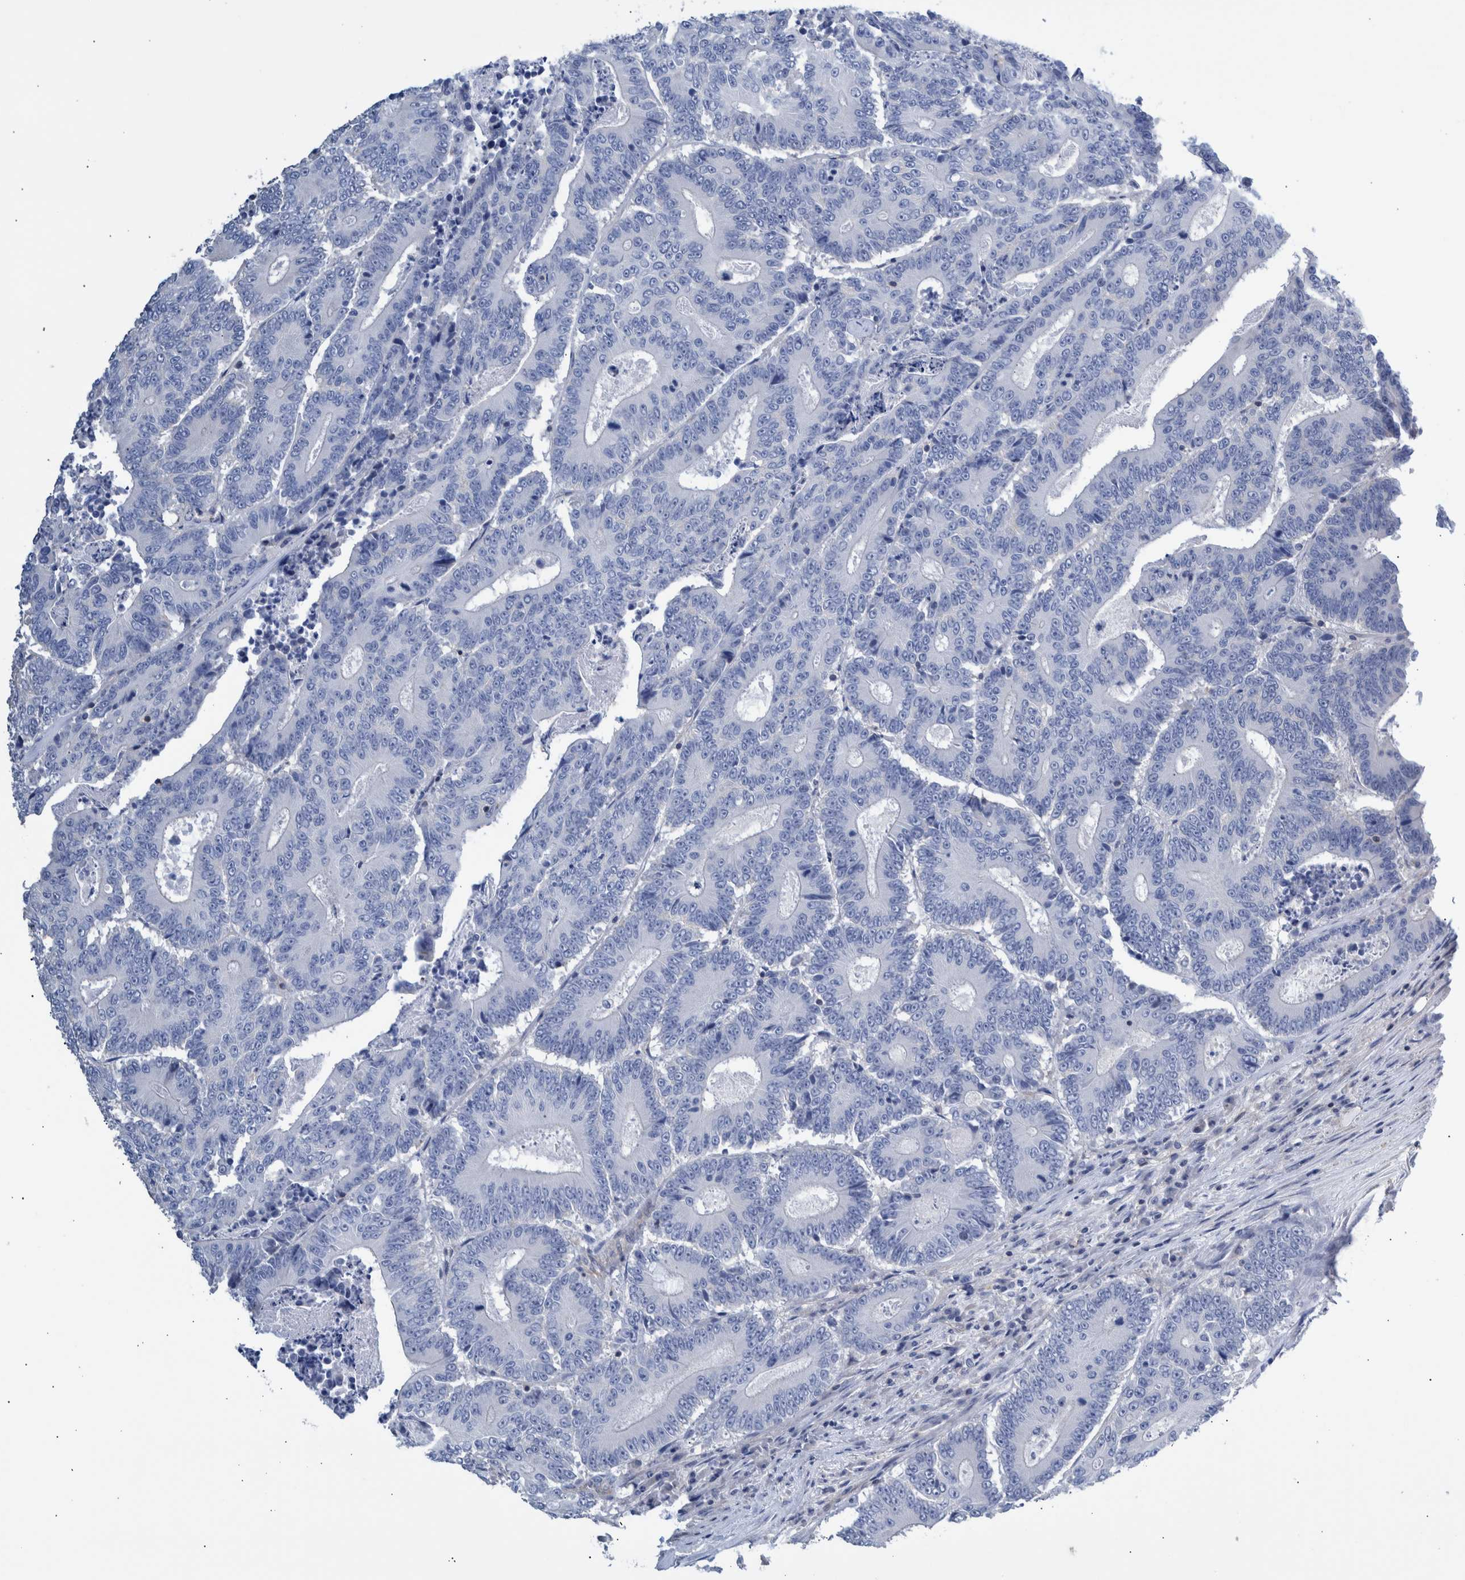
{"staining": {"intensity": "negative", "quantity": "none", "location": "none"}, "tissue": "colorectal cancer", "cell_type": "Tumor cells", "image_type": "cancer", "snomed": [{"axis": "morphology", "description": "Adenocarcinoma, NOS"}, {"axis": "topography", "description": "Colon"}], "caption": "Immunohistochemical staining of colorectal cancer reveals no significant positivity in tumor cells.", "gene": "PPP3CC", "patient": {"sex": "male", "age": 83}}